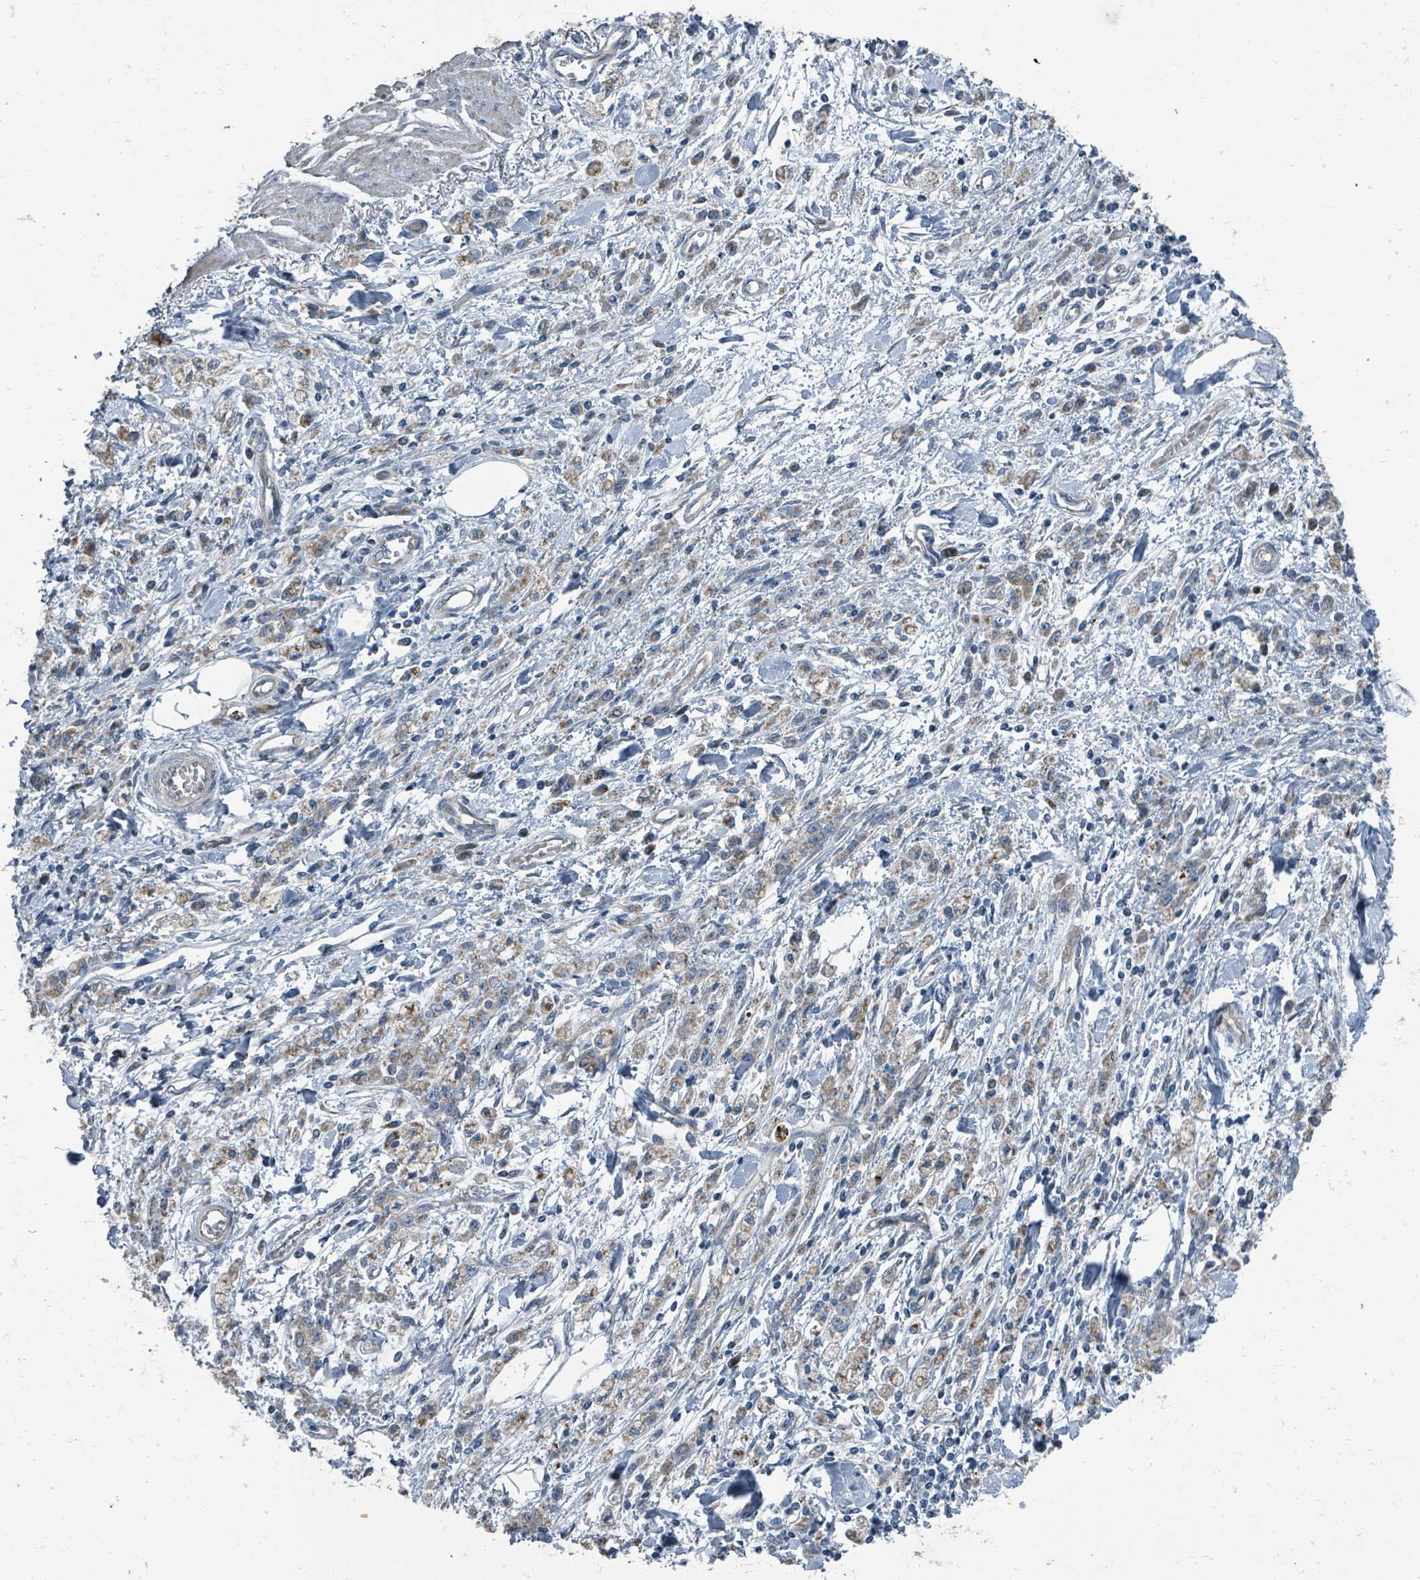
{"staining": {"intensity": "moderate", "quantity": "25%-75%", "location": "cytoplasmic/membranous"}, "tissue": "stomach cancer", "cell_type": "Tumor cells", "image_type": "cancer", "snomed": [{"axis": "morphology", "description": "Adenocarcinoma, NOS"}, {"axis": "topography", "description": "Stomach"}], "caption": "Protein expression analysis of human adenocarcinoma (stomach) reveals moderate cytoplasmic/membranous positivity in about 25%-75% of tumor cells.", "gene": "DIPK2A", "patient": {"sex": "male", "age": 77}}